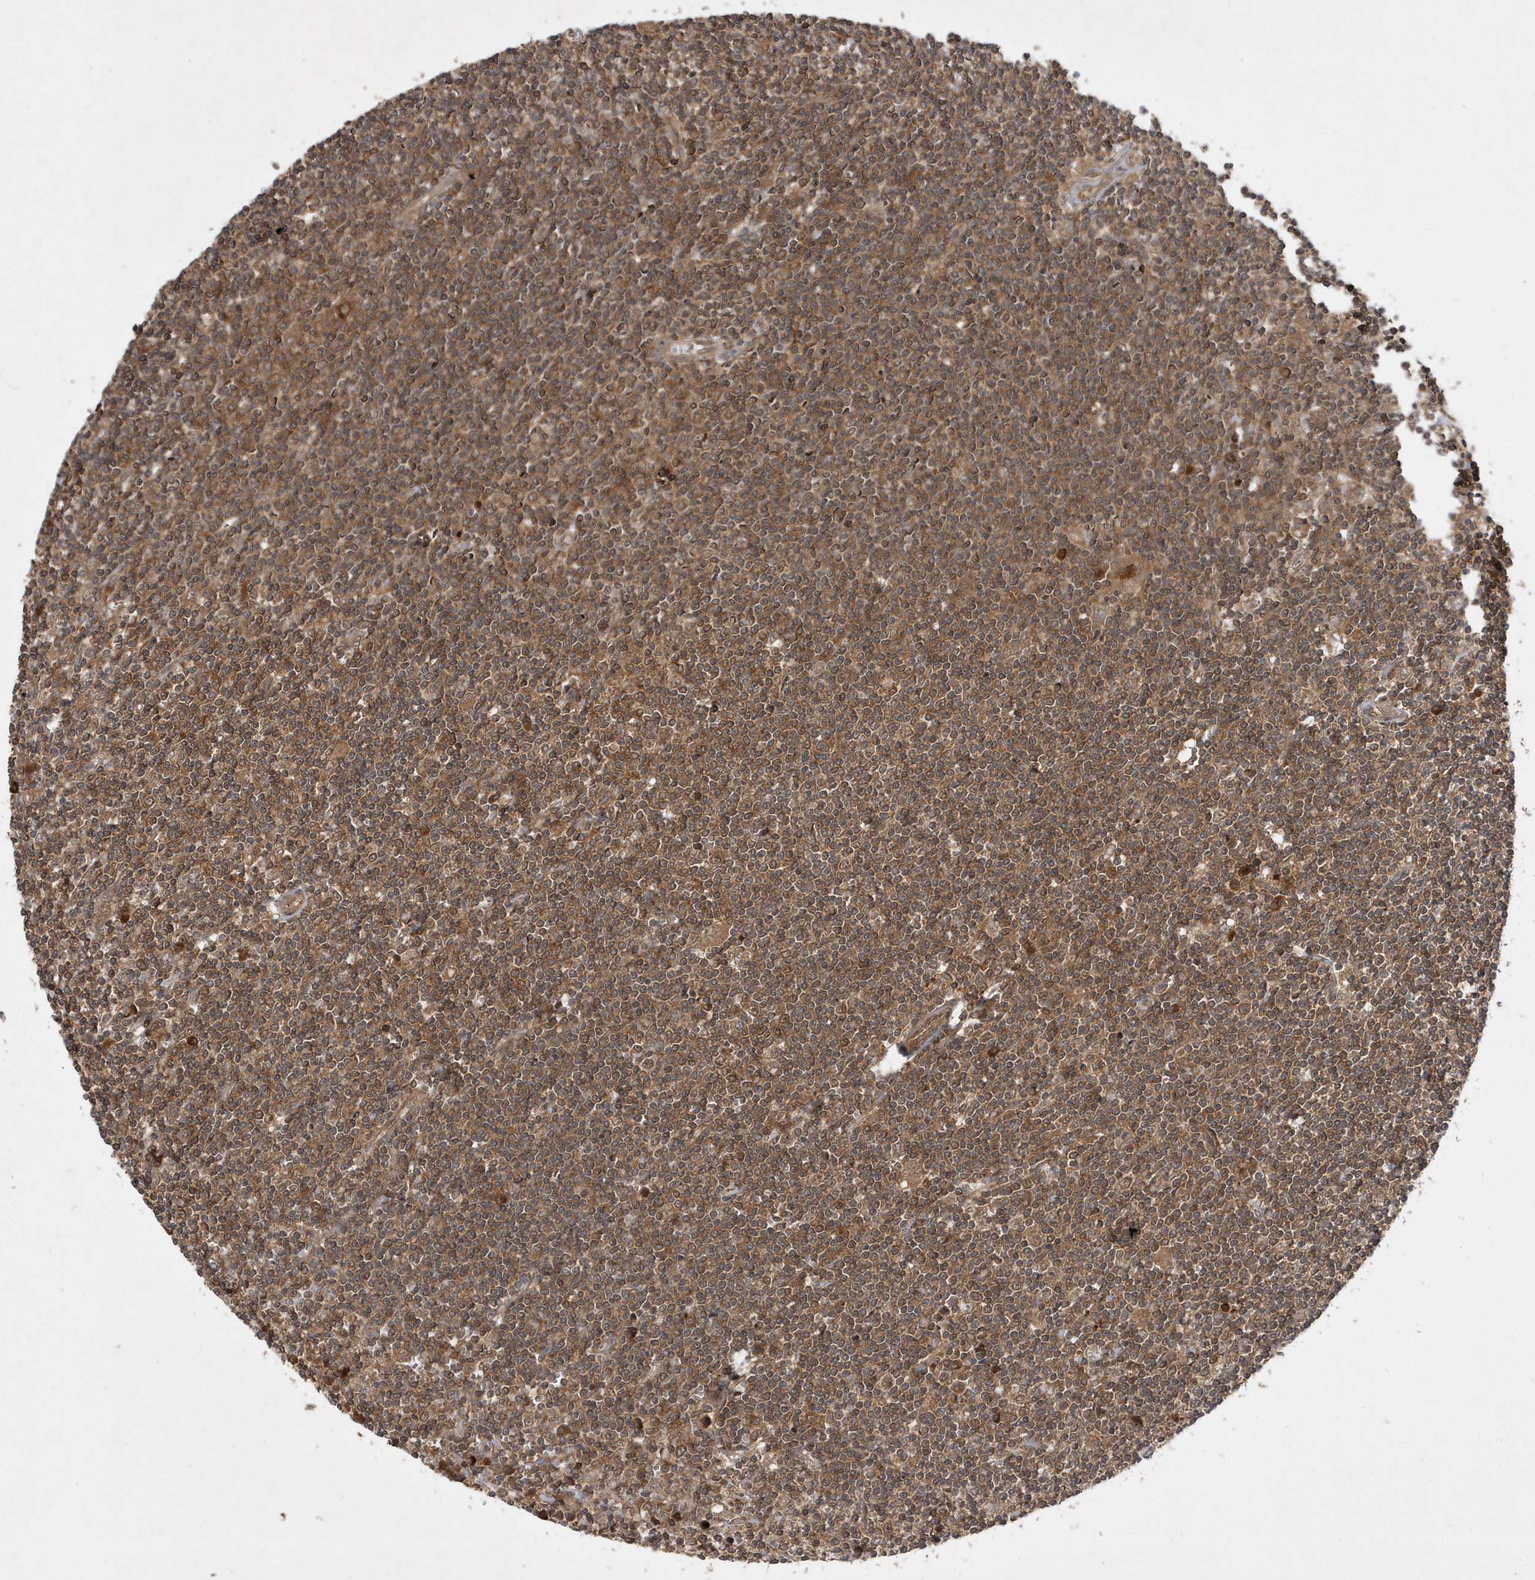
{"staining": {"intensity": "moderate", "quantity": ">75%", "location": "cytoplasmic/membranous"}, "tissue": "lymphoma", "cell_type": "Tumor cells", "image_type": "cancer", "snomed": [{"axis": "morphology", "description": "Malignant lymphoma, non-Hodgkin's type, Low grade"}, {"axis": "topography", "description": "Spleen"}], "caption": "IHC image of human malignant lymphoma, non-Hodgkin's type (low-grade) stained for a protein (brown), which demonstrates medium levels of moderate cytoplasmic/membranous positivity in approximately >75% of tumor cells.", "gene": "GFM2", "patient": {"sex": "male", "age": 76}}